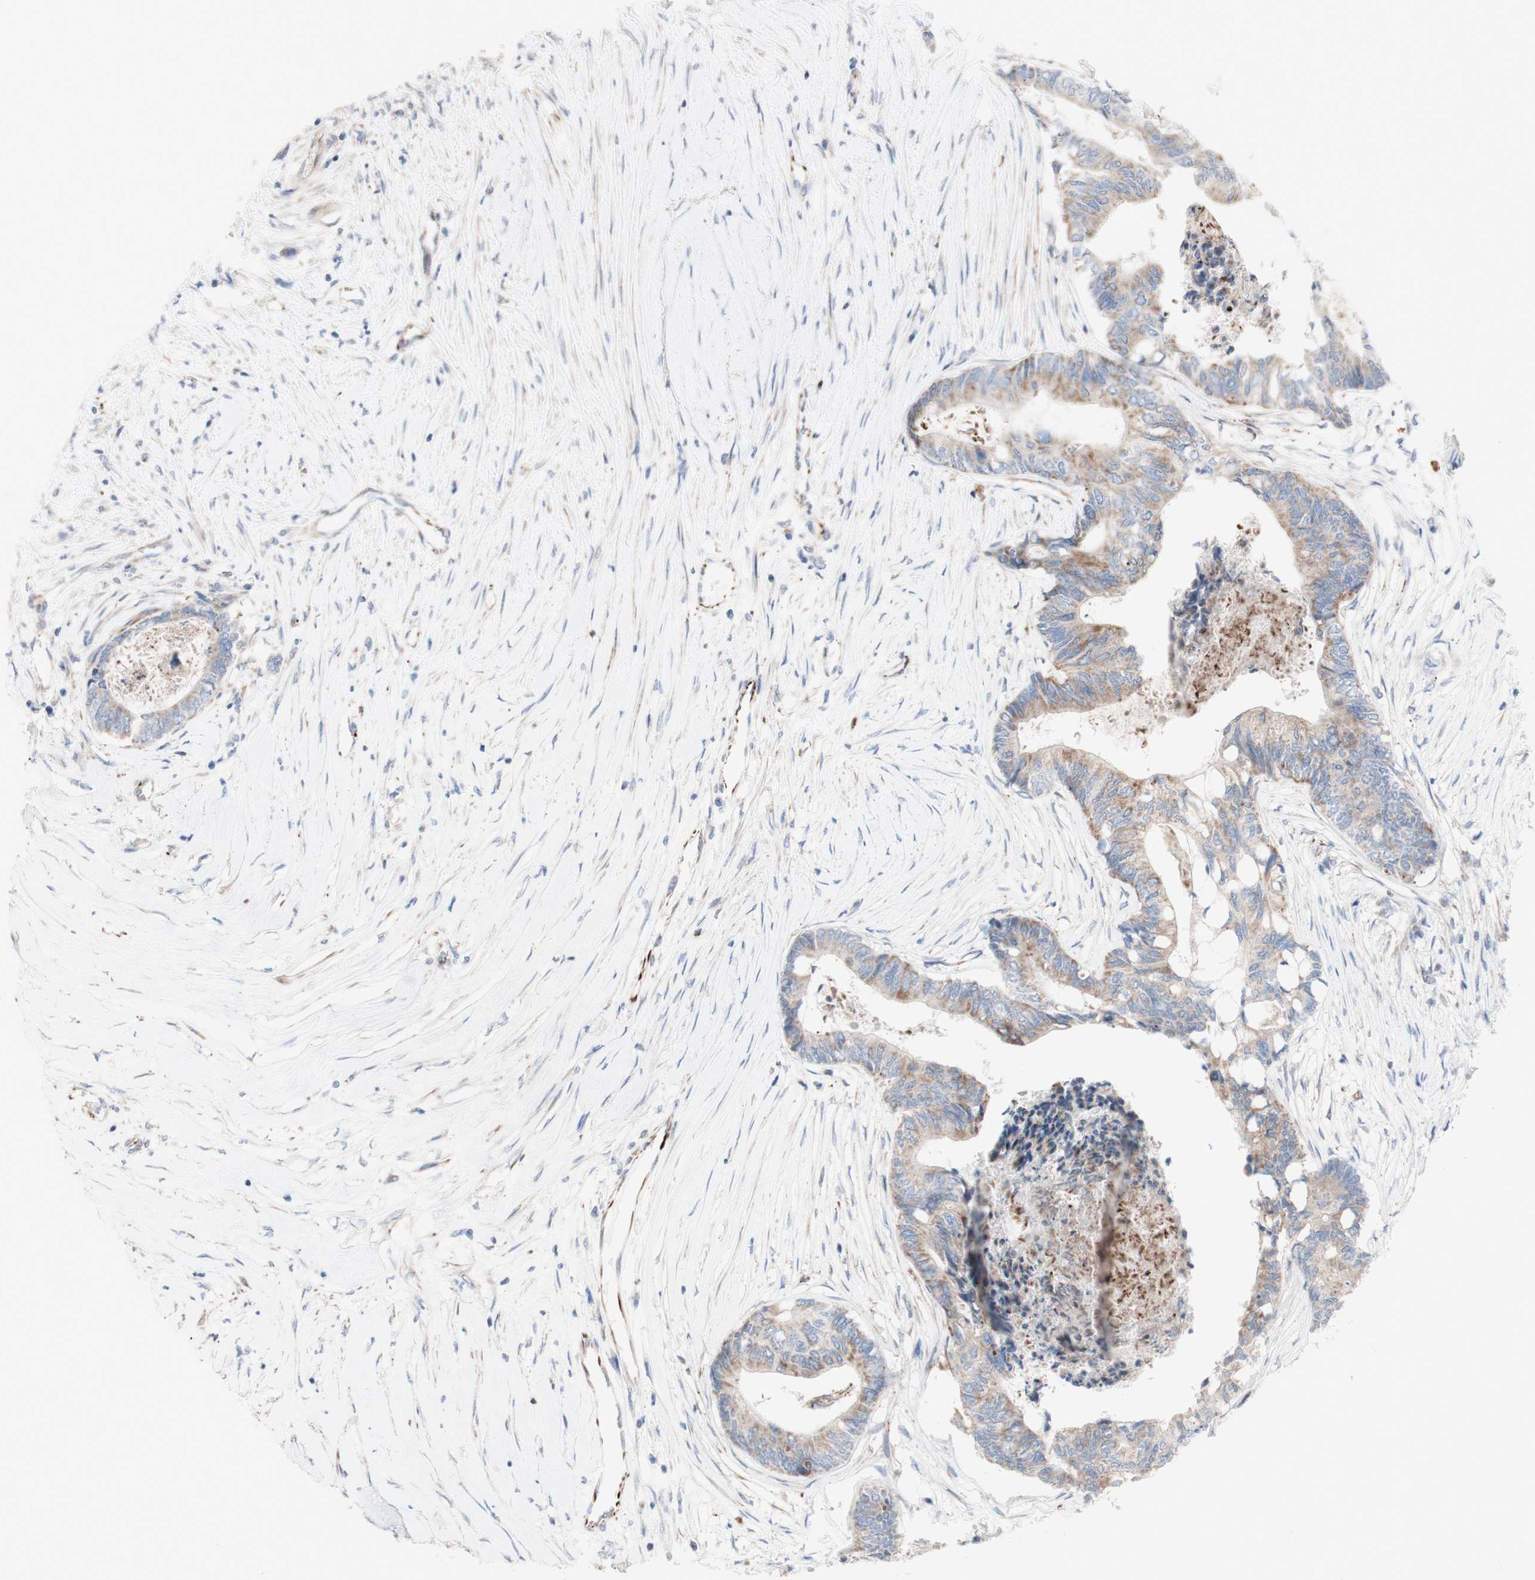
{"staining": {"intensity": "moderate", "quantity": "<25%", "location": "cytoplasmic/membranous"}, "tissue": "colorectal cancer", "cell_type": "Tumor cells", "image_type": "cancer", "snomed": [{"axis": "morphology", "description": "Adenocarcinoma, NOS"}, {"axis": "topography", "description": "Rectum"}], "caption": "Human colorectal cancer (adenocarcinoma) stained with a protein marker shows moderate staining in tumor cells.", "gene": "AGPAT5", "patient": {"sex": "male", "age": 63}}